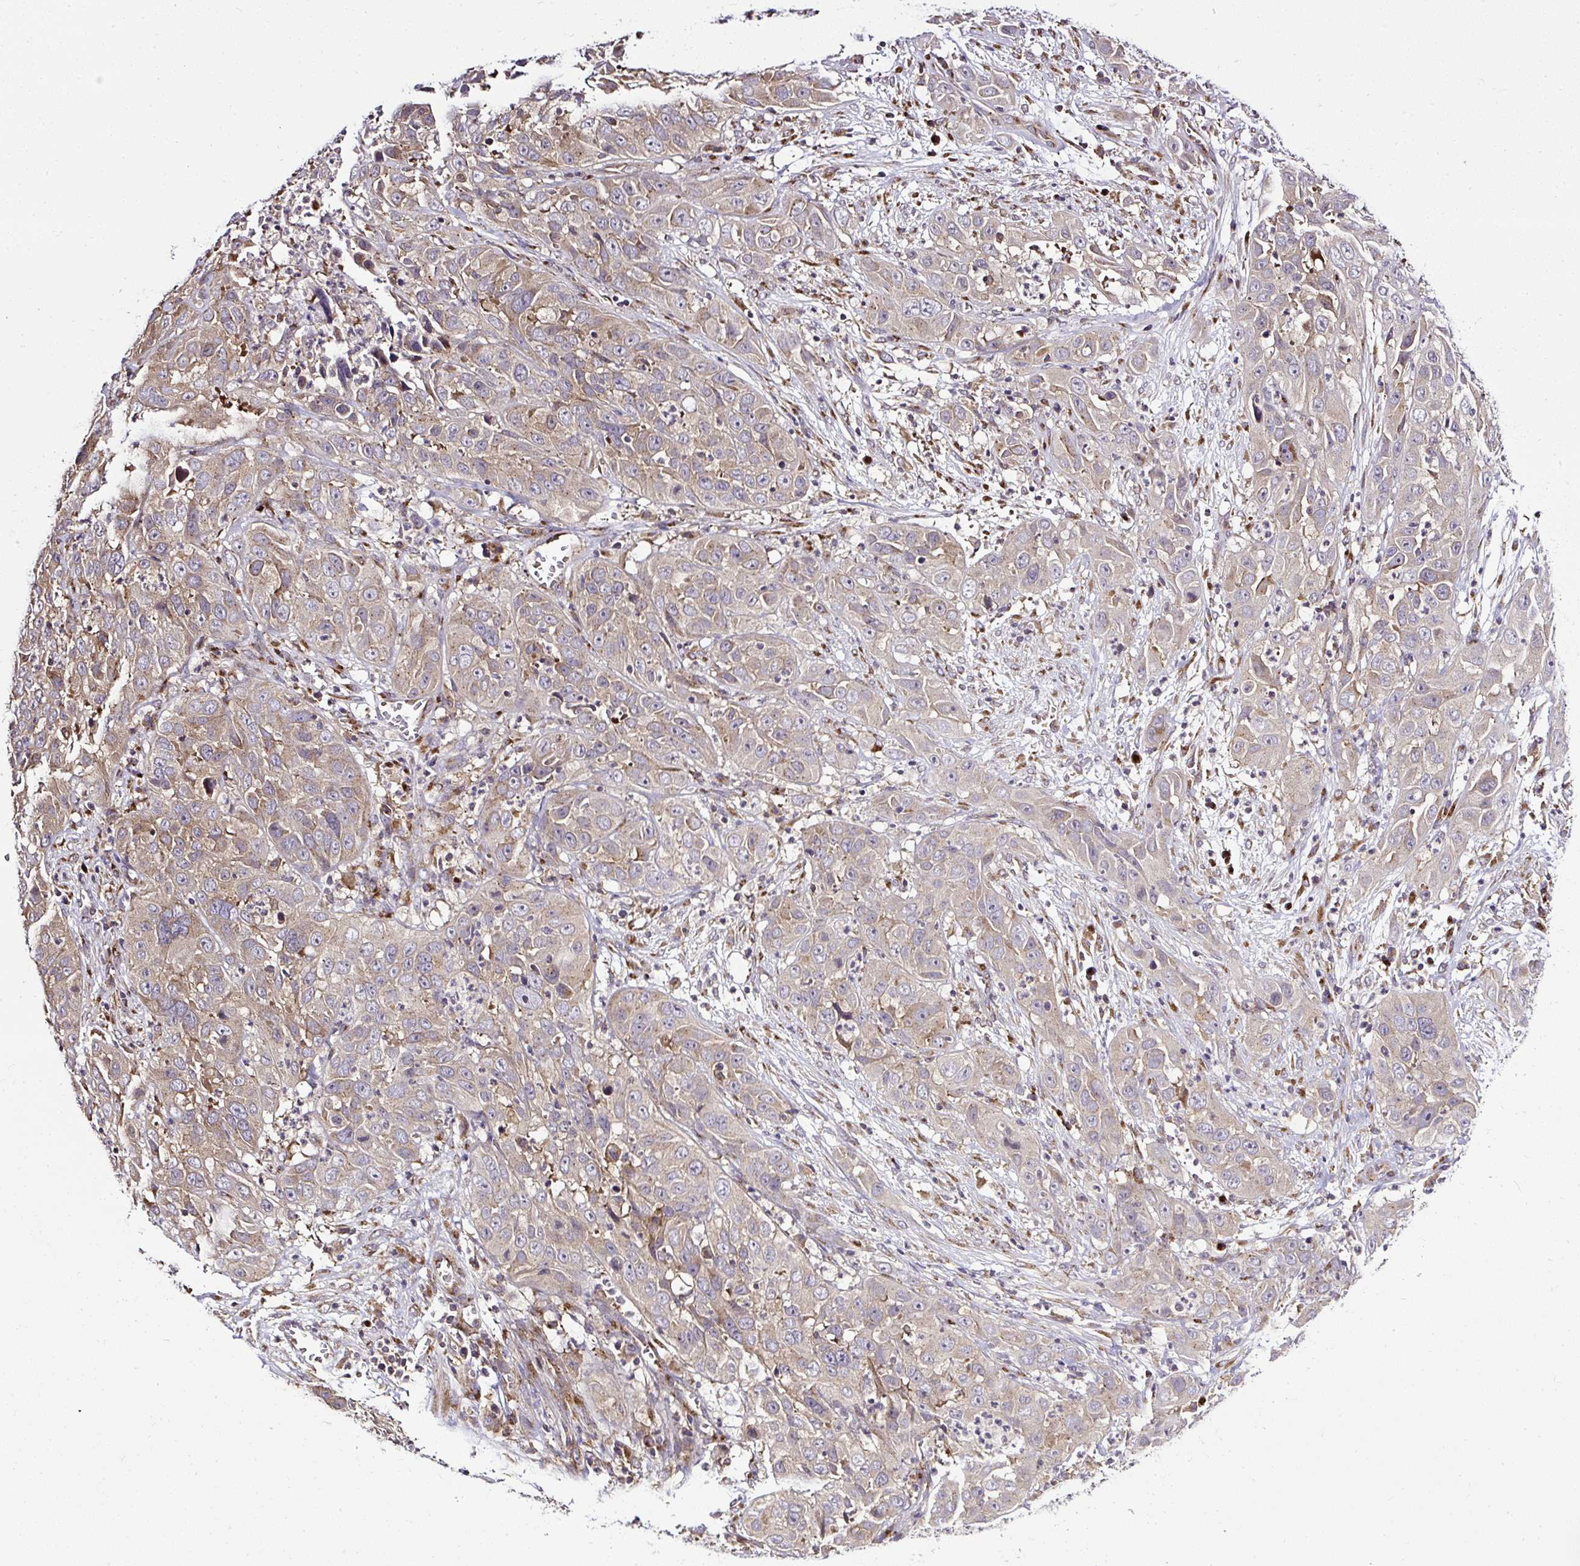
{"staining": {"intensity": "moderate", "quantity": "25%-75%", "location": "cytoplasmic/membranous"}, "tissue": "cervical cancer", "cell_type": "Tumor cells", "image_type": "cancer", "snomed": [{"axis": "morphology", "description": "Squamous cell carcinoma, NOS"}, {"axis": "topography", "description": "Cervix"}], "caption": "Cervical cancer stained with a brown dye reveals moderate cytoplasmic/membranous positive staining in about 25%-75% of tumor cells.", "gene": "SMC4", "patient": {"sex": "female", "age": 32}}